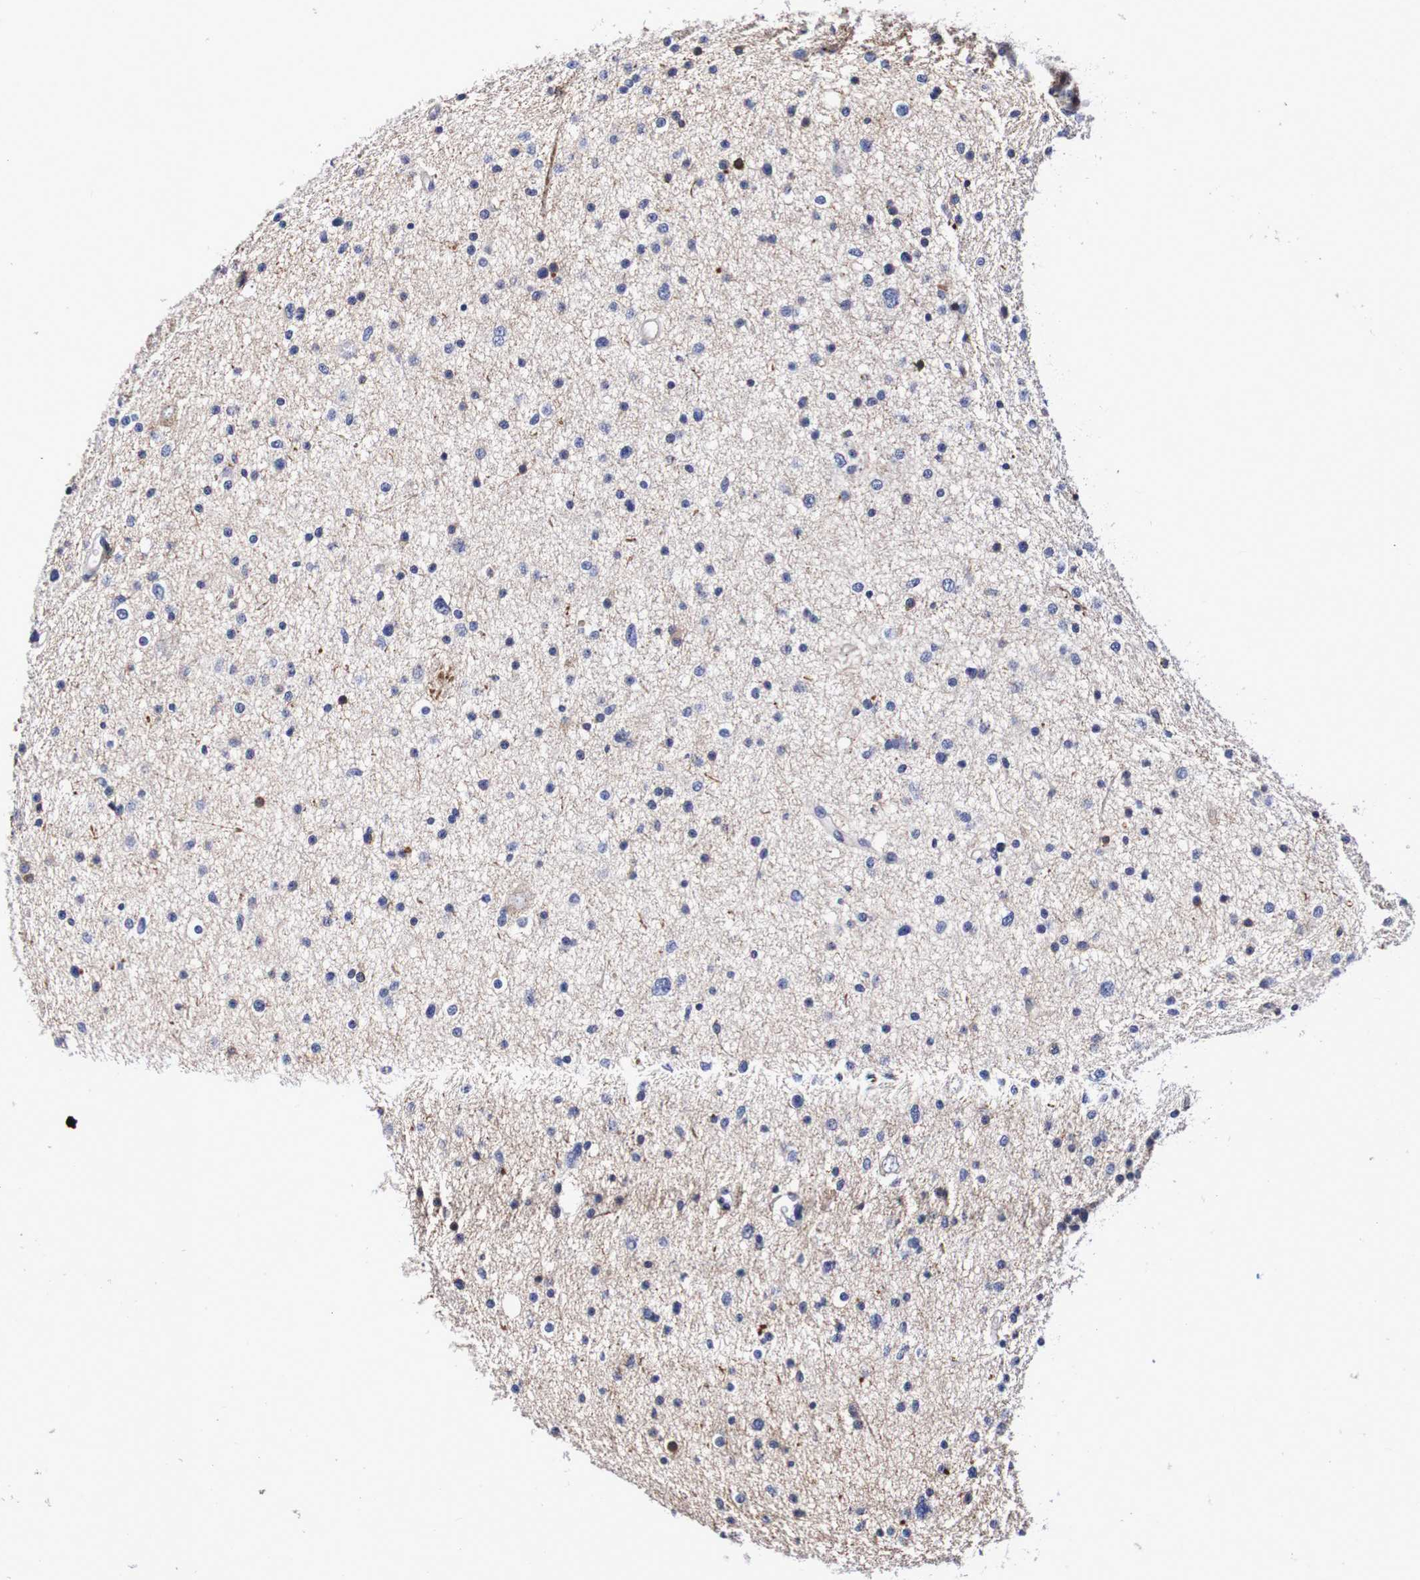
{"staining": {"intensity": "negative", "quantity": "none", "location": "none"}, "tissue": "glioma", "cell_type": "Tumor cells", "image_type": "cancer", "snomed": [{"axis": "morphology", "description": "Glioma, malignant, Low grade"}, {"axis": "topography", "description": "Brain"}], "caption": "DAB immunohistochemical staining of malignant glioma (low-grade) reveals no significant positivity in tumor cells.", "gene": "SEZ6", "patient": {"sex": "female", "age": 37}}